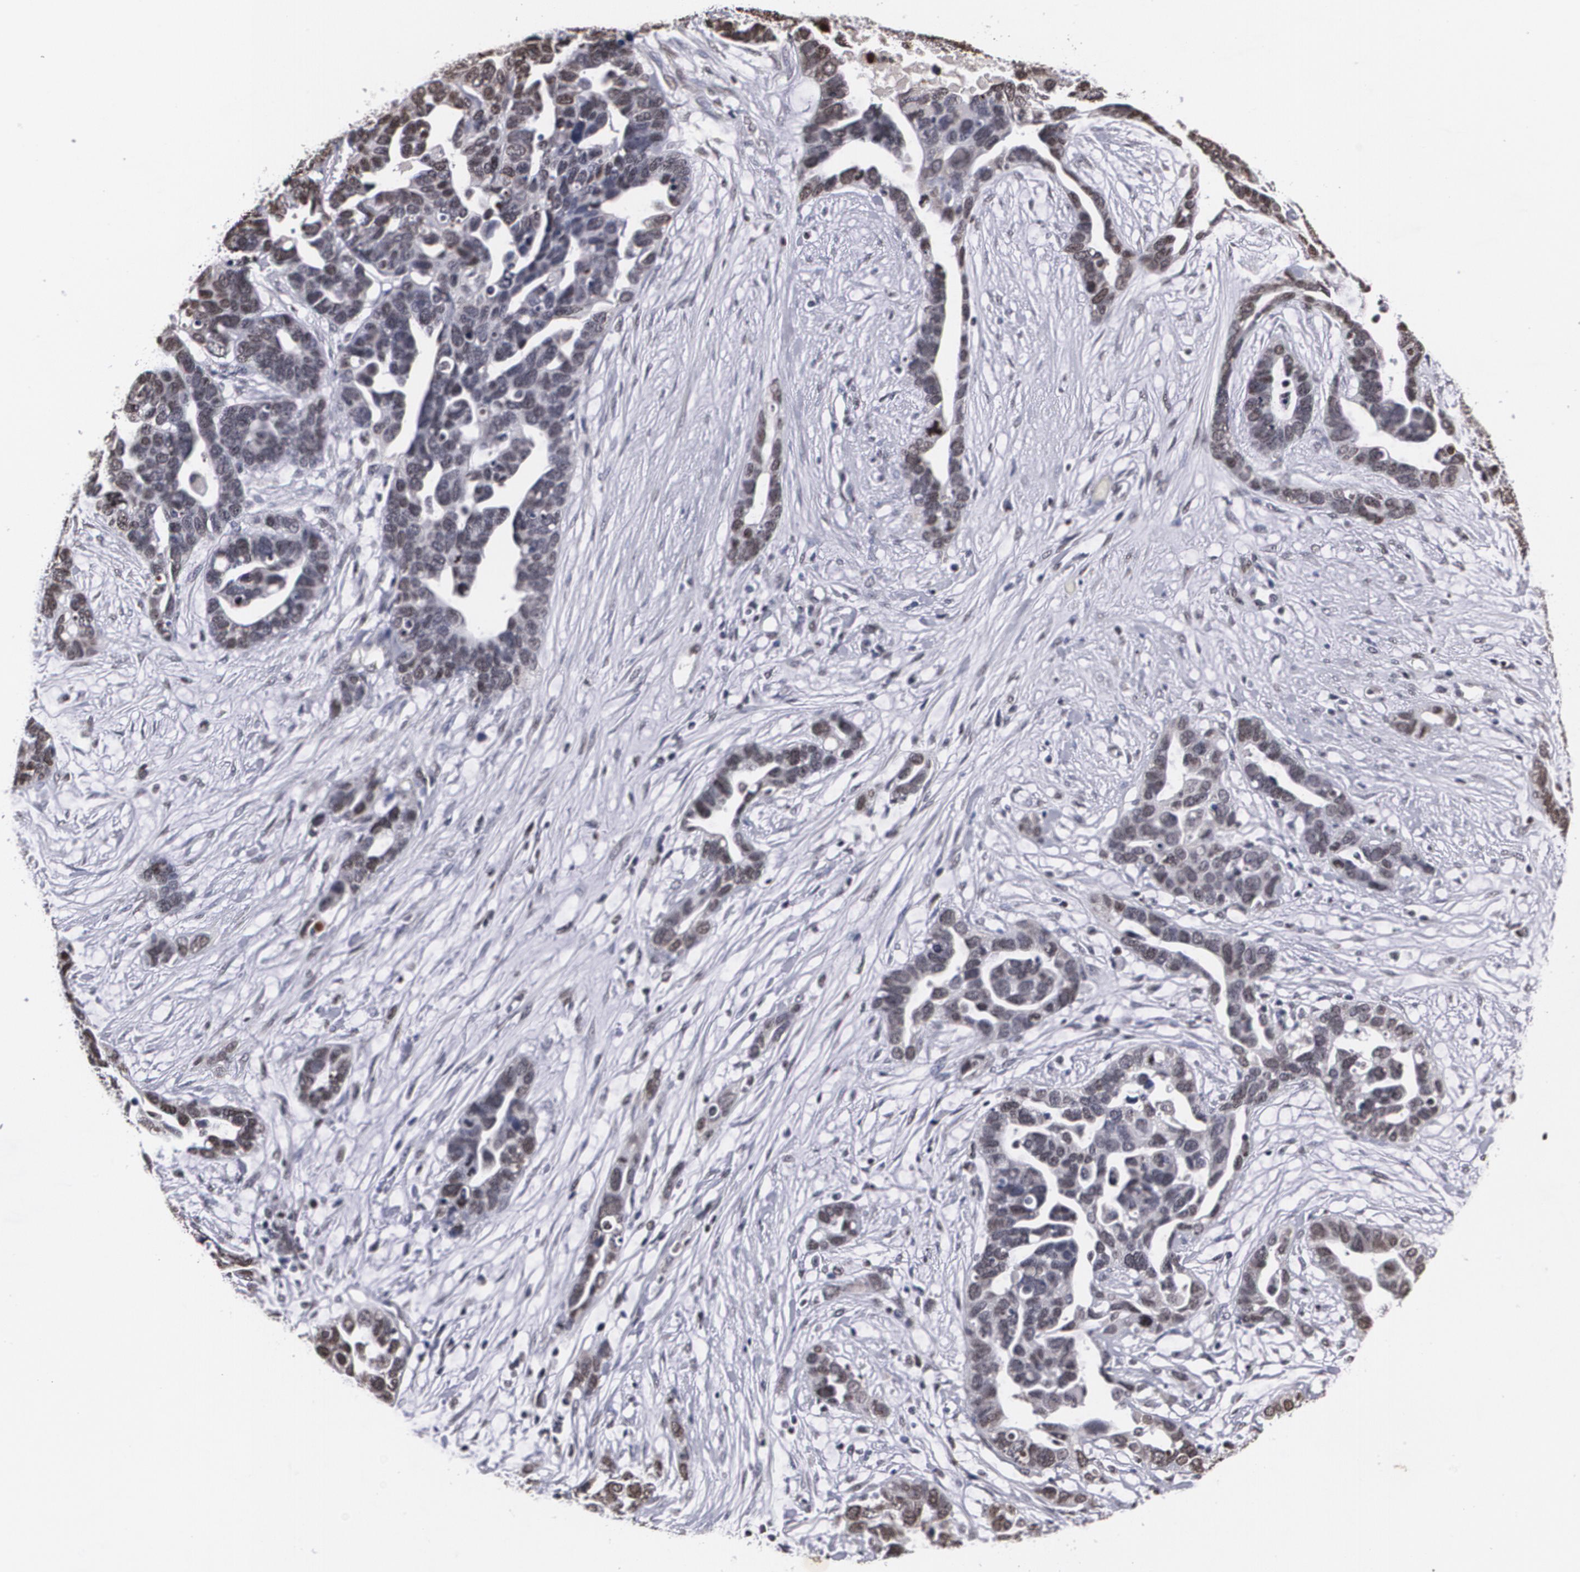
{"staining": {"intensity": "weak", "quantity": "25%-75%", "location": "cytoplasmic/membranous,nuclear"}, "tissue": "ovarian cancer", "cell_type": "Tumor cells", "image_type": "cancer", "snomed": [{"axis": "morphology", "description": "Cystadenocarcinoma, serous, NOS"}, {"axis": "topography", "description": "Ovary"}], "caption": "Serous cystadenocarcinoma (ovarian) stained for a protein exhibits weak cytoplasmic/membranous and nuclear positivity in tumor cells.", "gene": "MVP", "patient": {"sex": "female", "age": 54}}